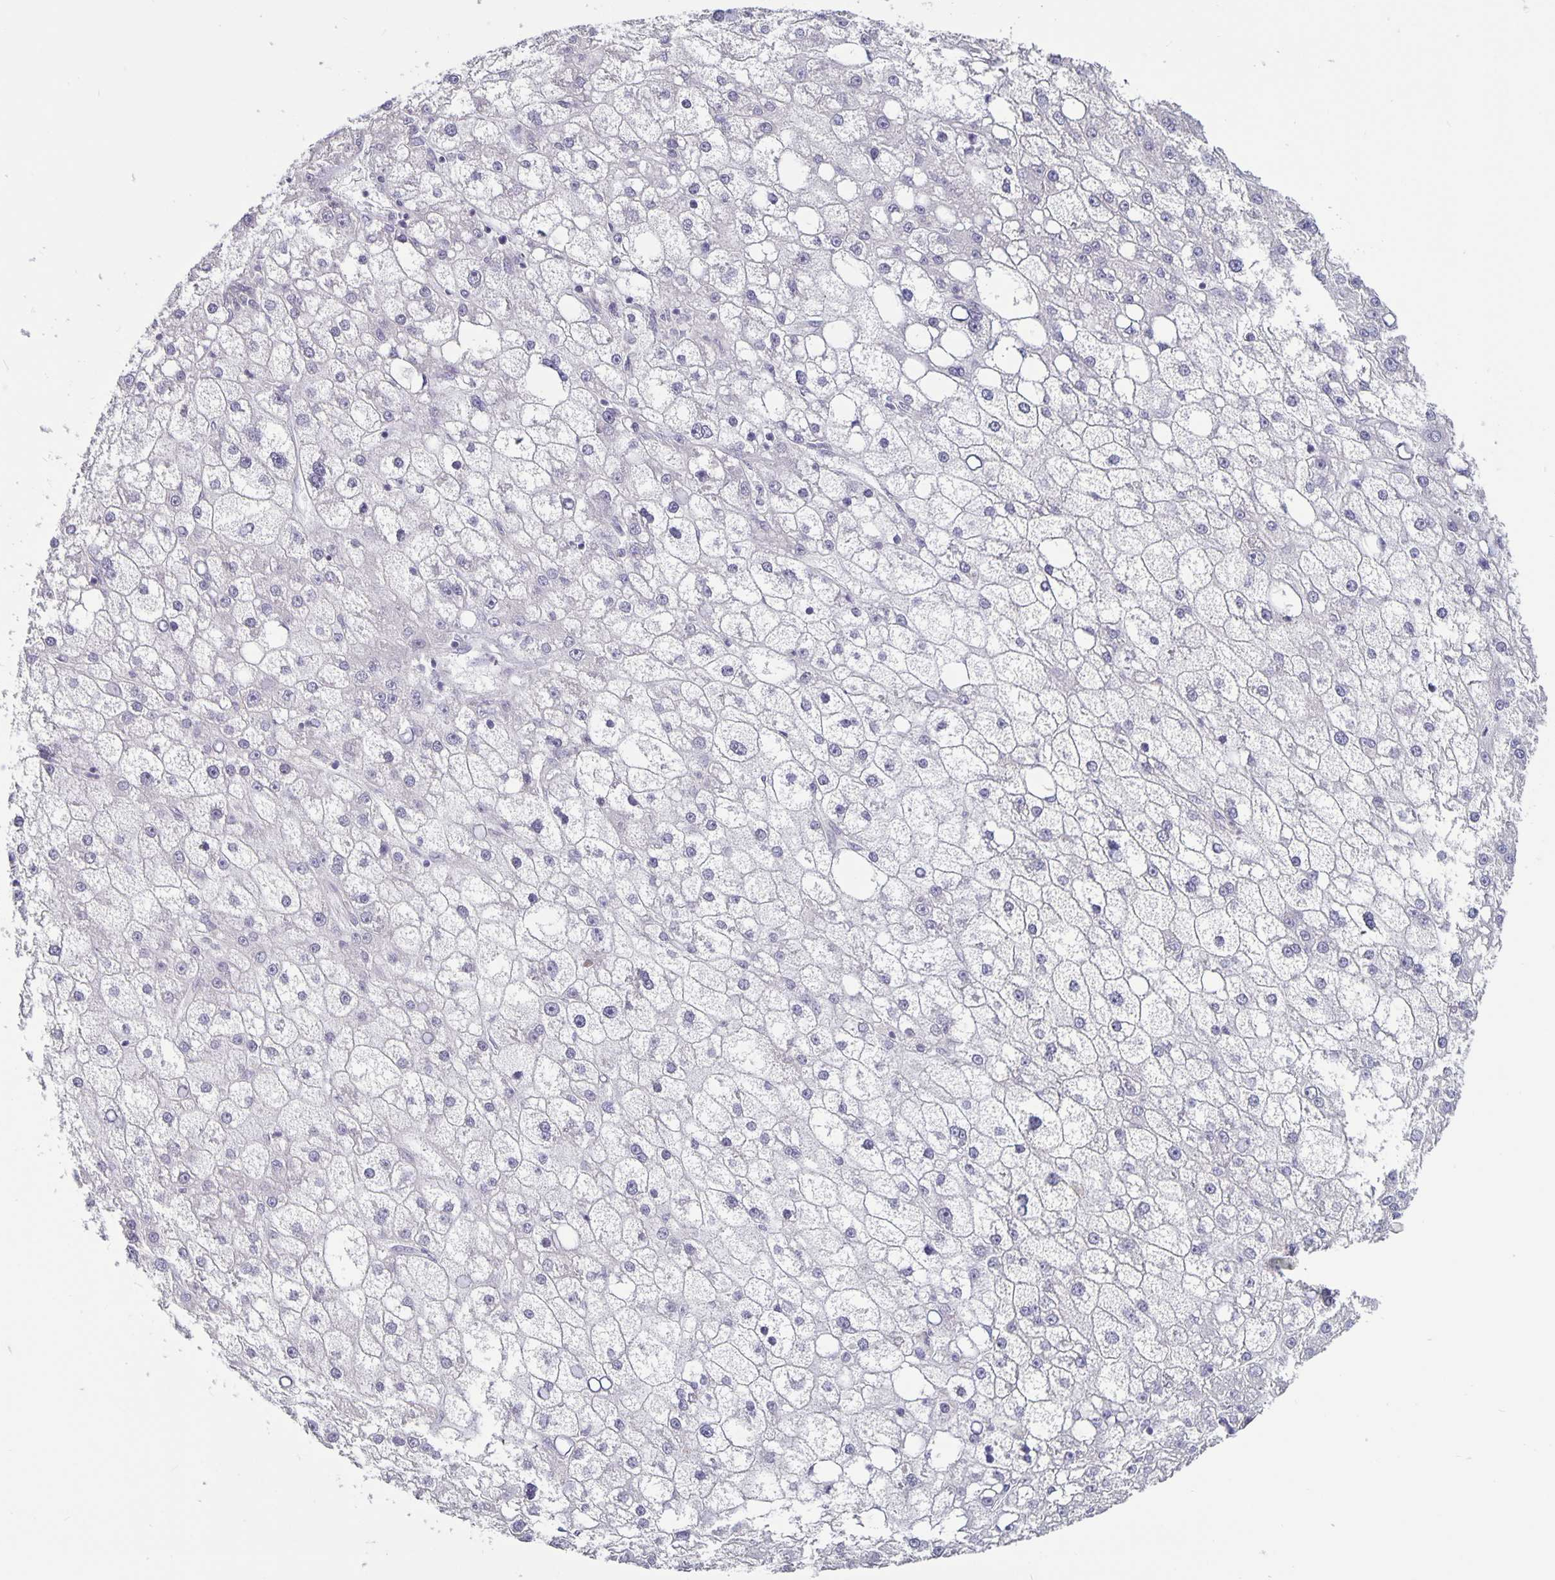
{"staining": {"intensity": "negative", "quantity": "none", "location": "none"}, "tissue": "liver cancer", "cell_type": "Tumor cells", "image_type": "cancer", "snomed": [{"axis": "morphology", "description": "Carcinoma, Hepatocellular, NOS"}, {"axis": "topography", "description": "Liver"}], "caption": "Immunohistochemistry photomicrograph of liver hepatocellular carcinoma stained for a protein (brown), which displays no staining in tumor cells. (Brightfield microscopy of DAB immunohistochemistry at high magnification).", "gene": "PLCB3", "patient": {"sex": "male", "age": 67}}